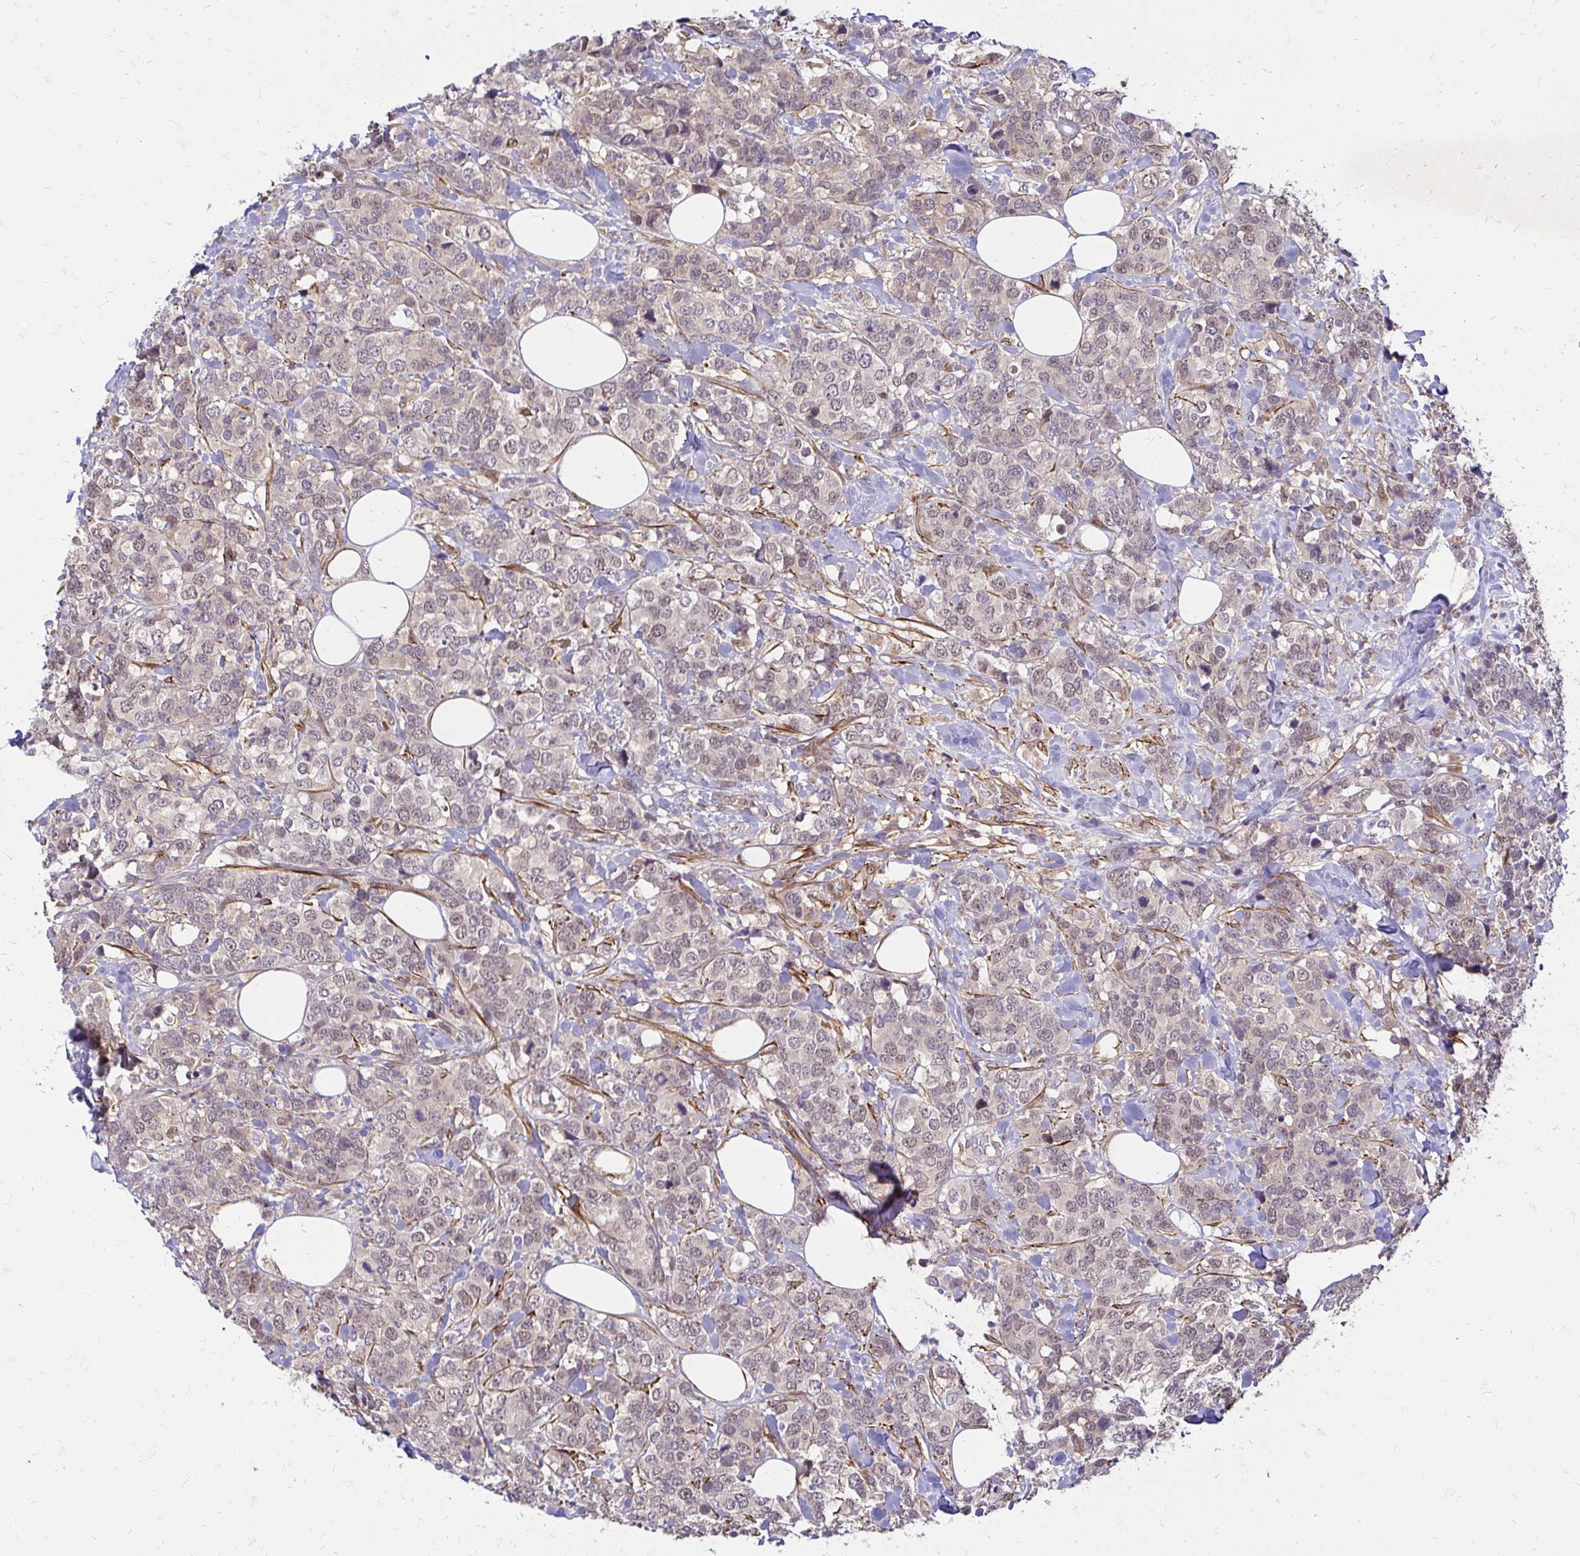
{"staining": {"intensity": "weak", "quantity": "<25%", "location": "nuclear"}, "tissue": "breast cancer", "cell_type": "Tumor cells", "image_type": "cancer", "snomed": [{"axis": "morphology", "description": "Lobular carcinoma"}, {"axis": "topography", "description": "Breast"}], "caption": "Immunohistochemistry photomicrograph of breast cancer (lobular carcinoma) stained for a protein (brown), which reveals no staining in tumor cells.", "gene": "YAP1", "patient": {"sex": "female", "age": 59}}